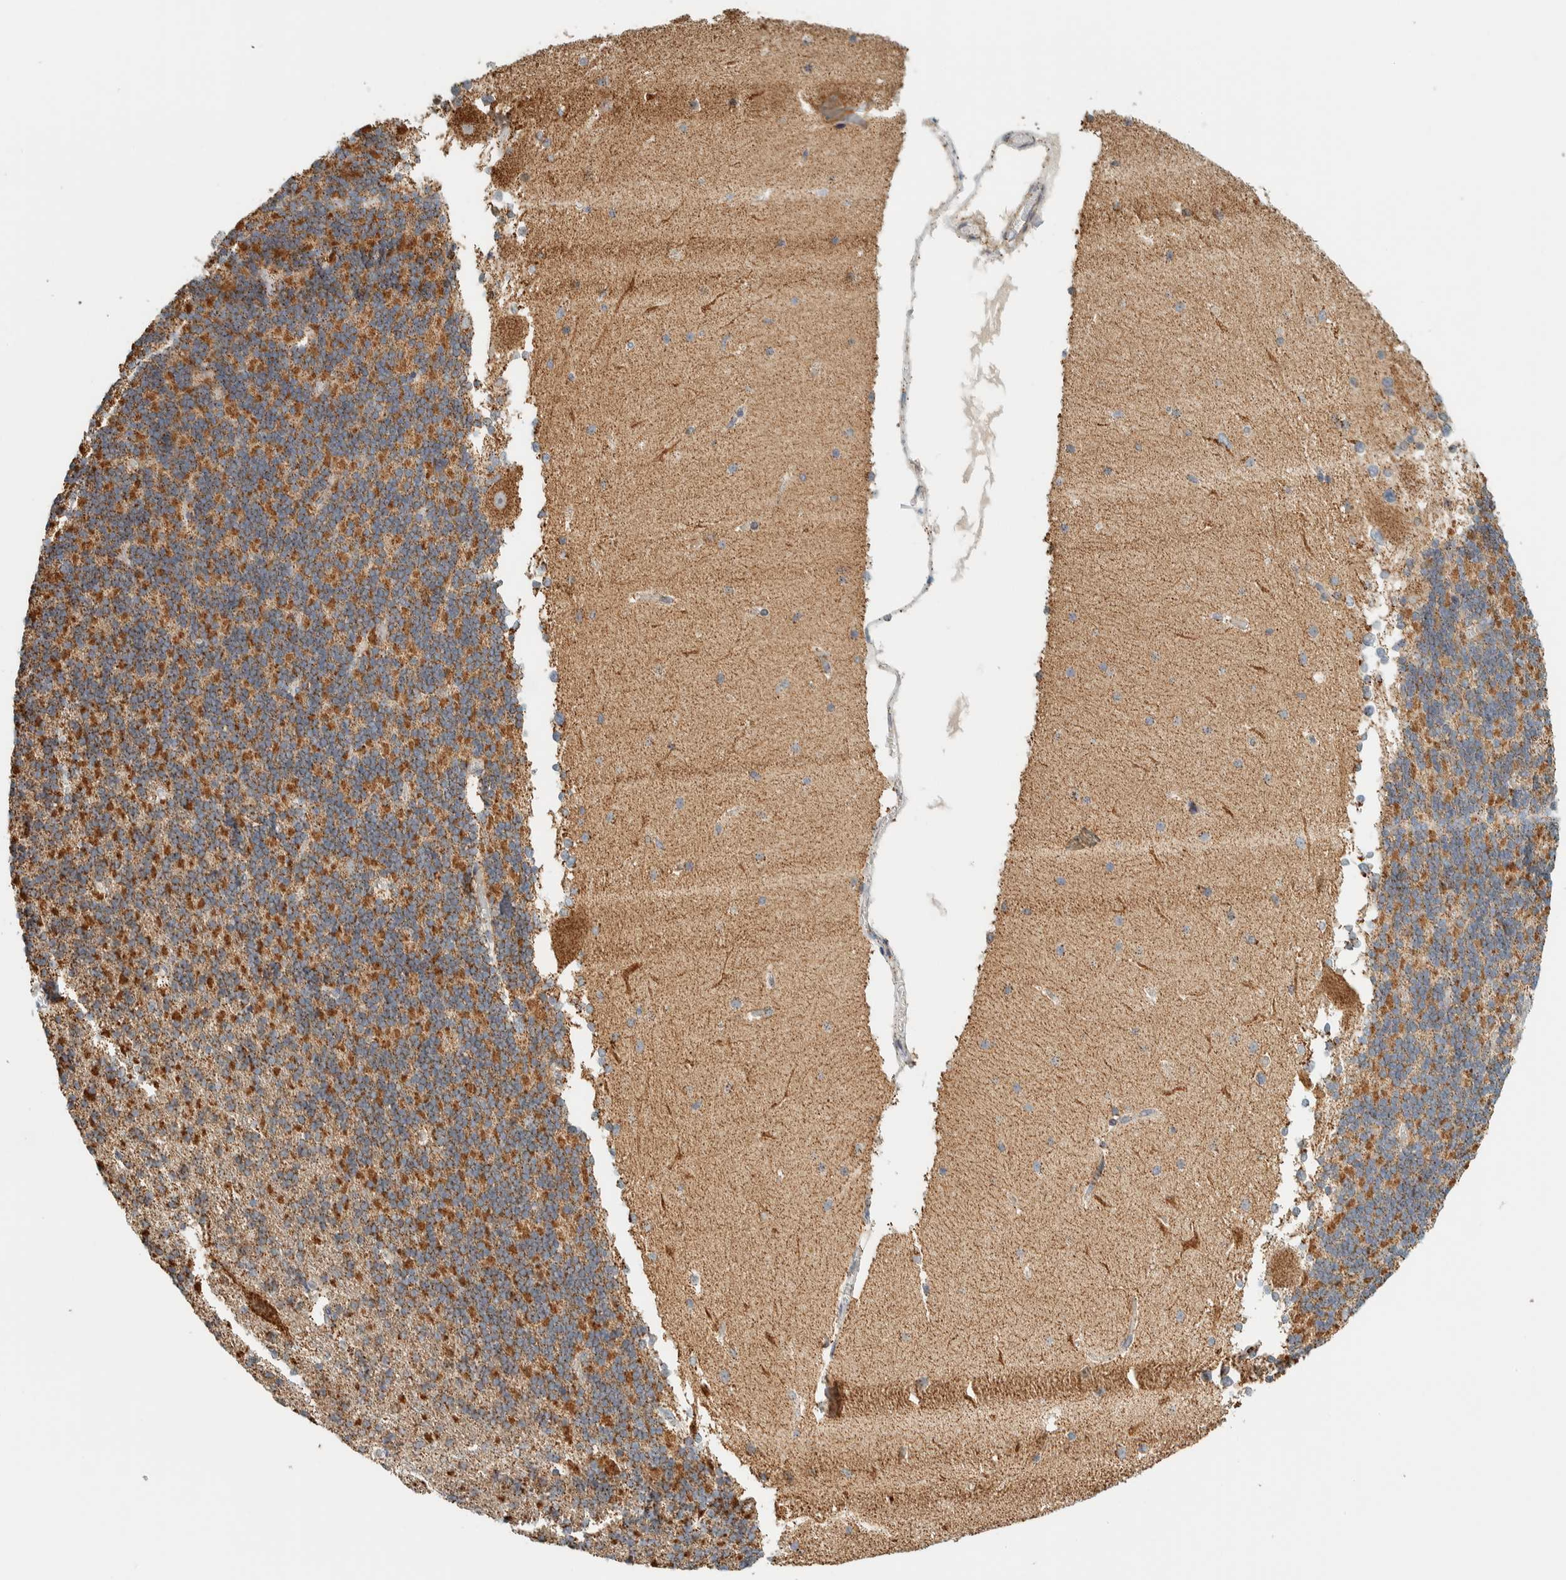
{"staining": {"intensity": "moderate", "quantity": ">75%", "location": "cytoplasmic/membranous"}, "tissue": "cerebellum", "cell_type": "Cells in granular layer", "image_type": "normal", "snomed": [{"axis": "morphology", "description": "Normal tissue, NOS"}, {"axis": "topography", "description": "Cerebellum"}], "caption": "This is a micrograph of immunohistochemistry (IHC) staining of benign cerebellum, which shows moderate positivity in the cytoplasmic/membranous of cells in granular layer.", "gene": "ZNF454", "patient": {"sex": "female", "age": 19}}